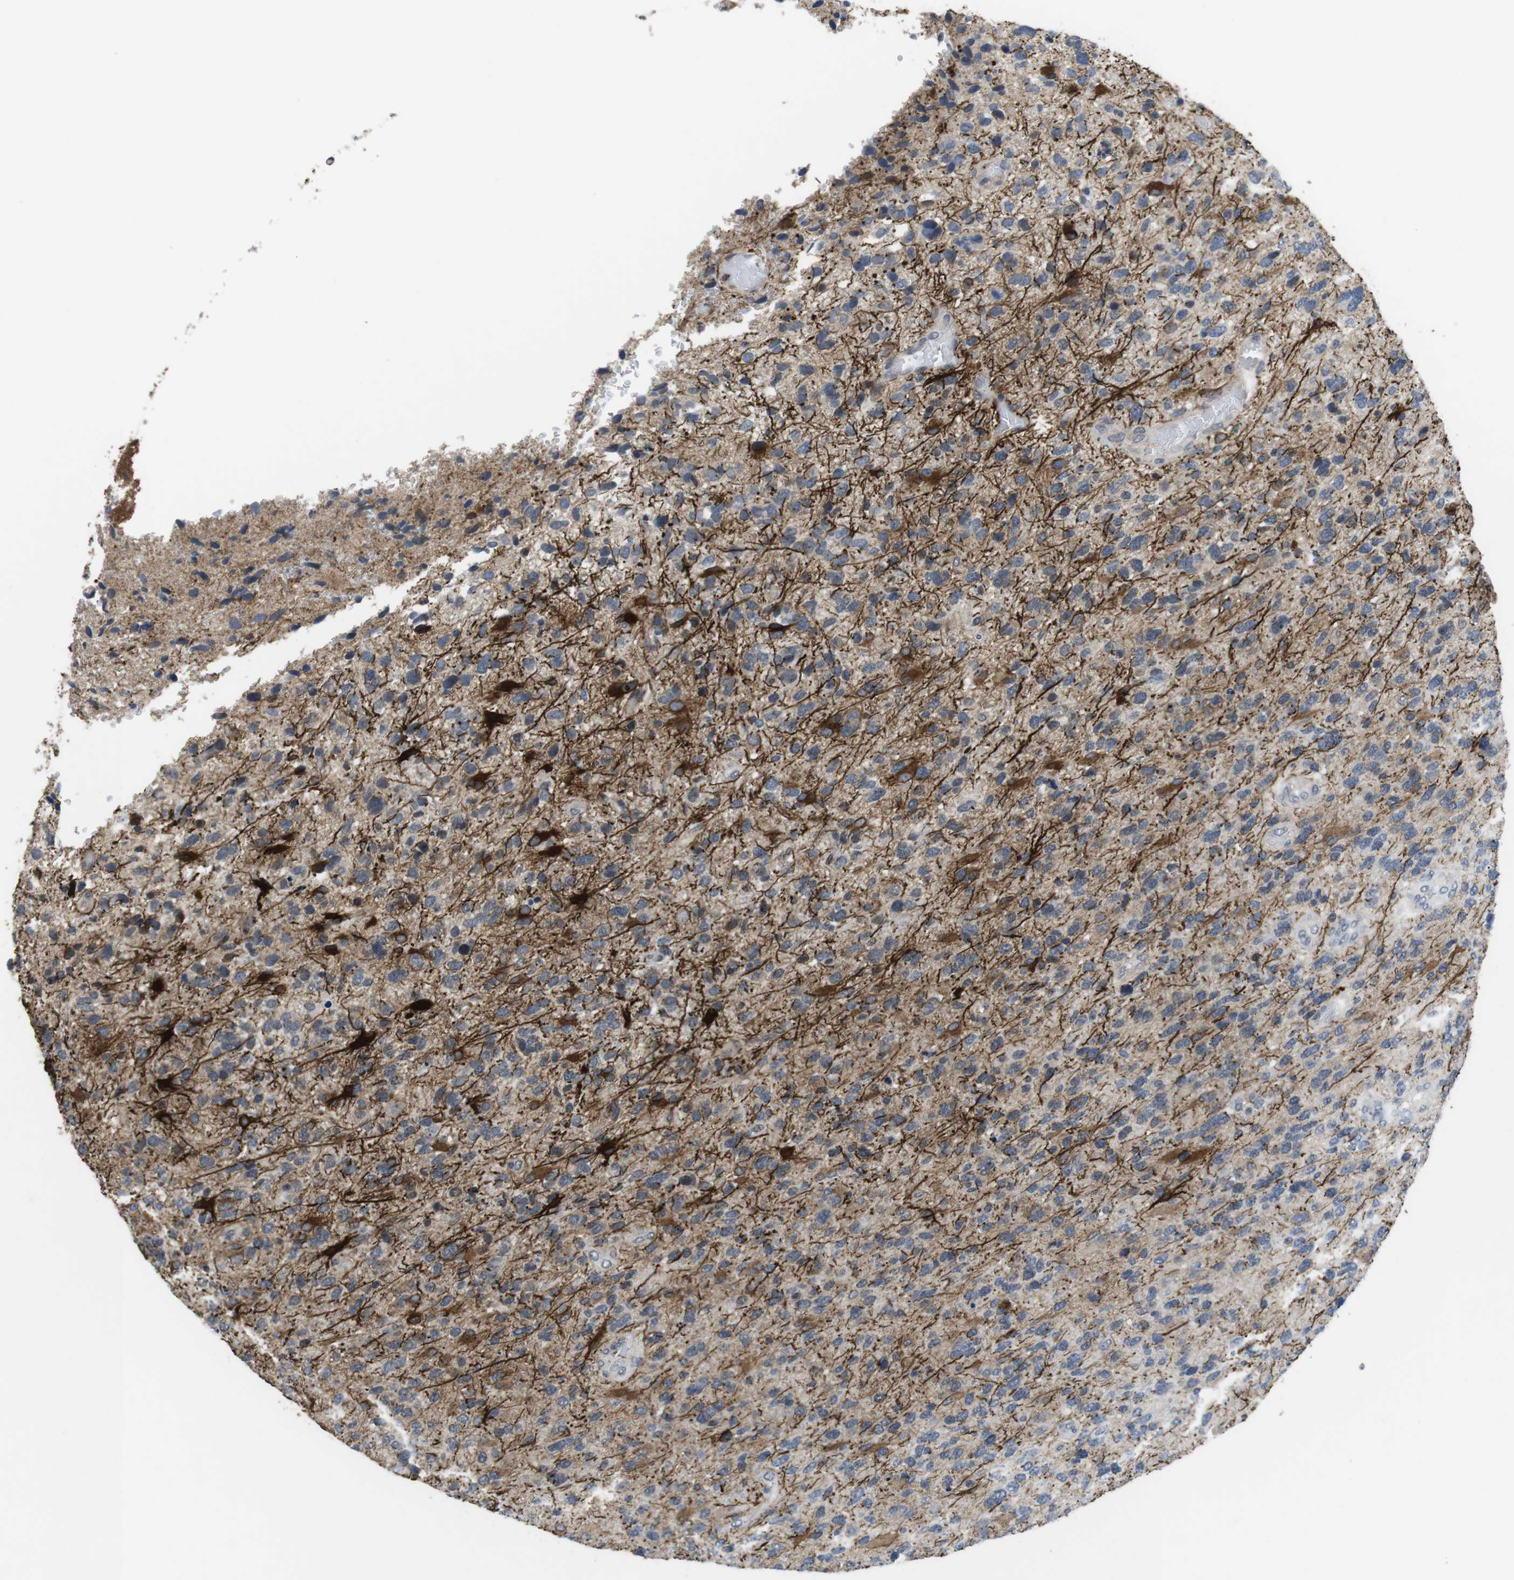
{"staining": {"intensity": "weak", "quantity": "25%-75%", "location": "cytoplasmic/membranous"}, "tissue": "glioma", "cell_type": "Tumor cells", "image_type": "cancer", "snomed": [{"axis": "morphology", "description": "Glioma, malignant, High grade"}, {"axis": "topography", "description": "Brain"}], "caption": "Protein staining exhibits weak cytoplasmic/membranous staining in approximately 25%-75% of tumor cells in glioma. Nuclei are stained in blue.", "gene": "NECTIN1", "patient": {"sex": "female", "age": 58}}